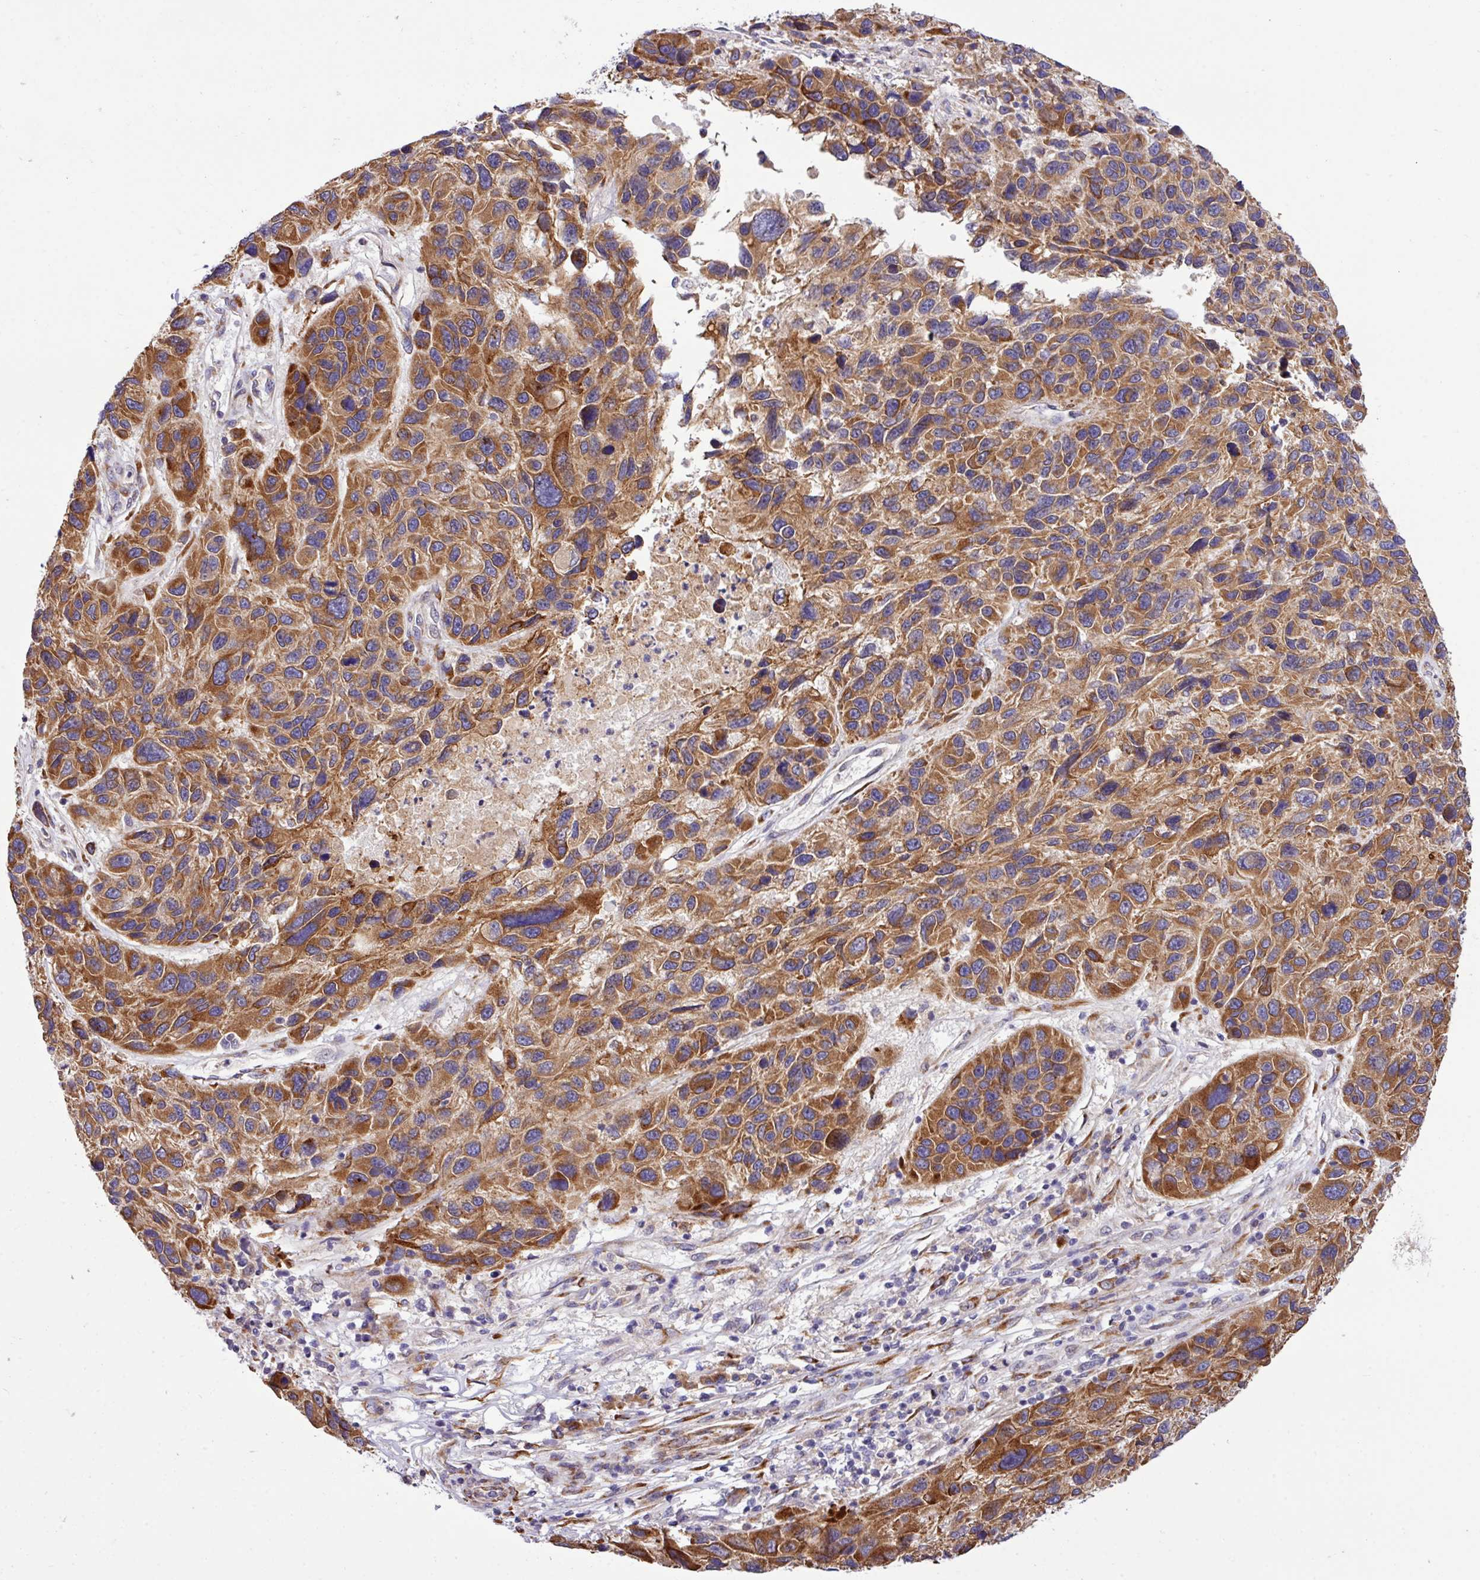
{"staining": {"intensity": "moderate", "quantity": ">75%", "location": "cytoplasmic/membranous"}, "tissue": "melanoma", "cell_type": "Tumor cells", "image_type": "cancer", "snomed": [{"axis": "morphology", "description": "Malignant melanoma, NOS"}, {"axis": "topography", "description": "Skin"}], "caption": "Brown immunohistochemical staining in malignant melanoma shows moderate cytoplasmic/membranous staining in about >75% of tumor cells.", "gene": "TM2D2", "patient": {"sex": "male", "age": 53}}